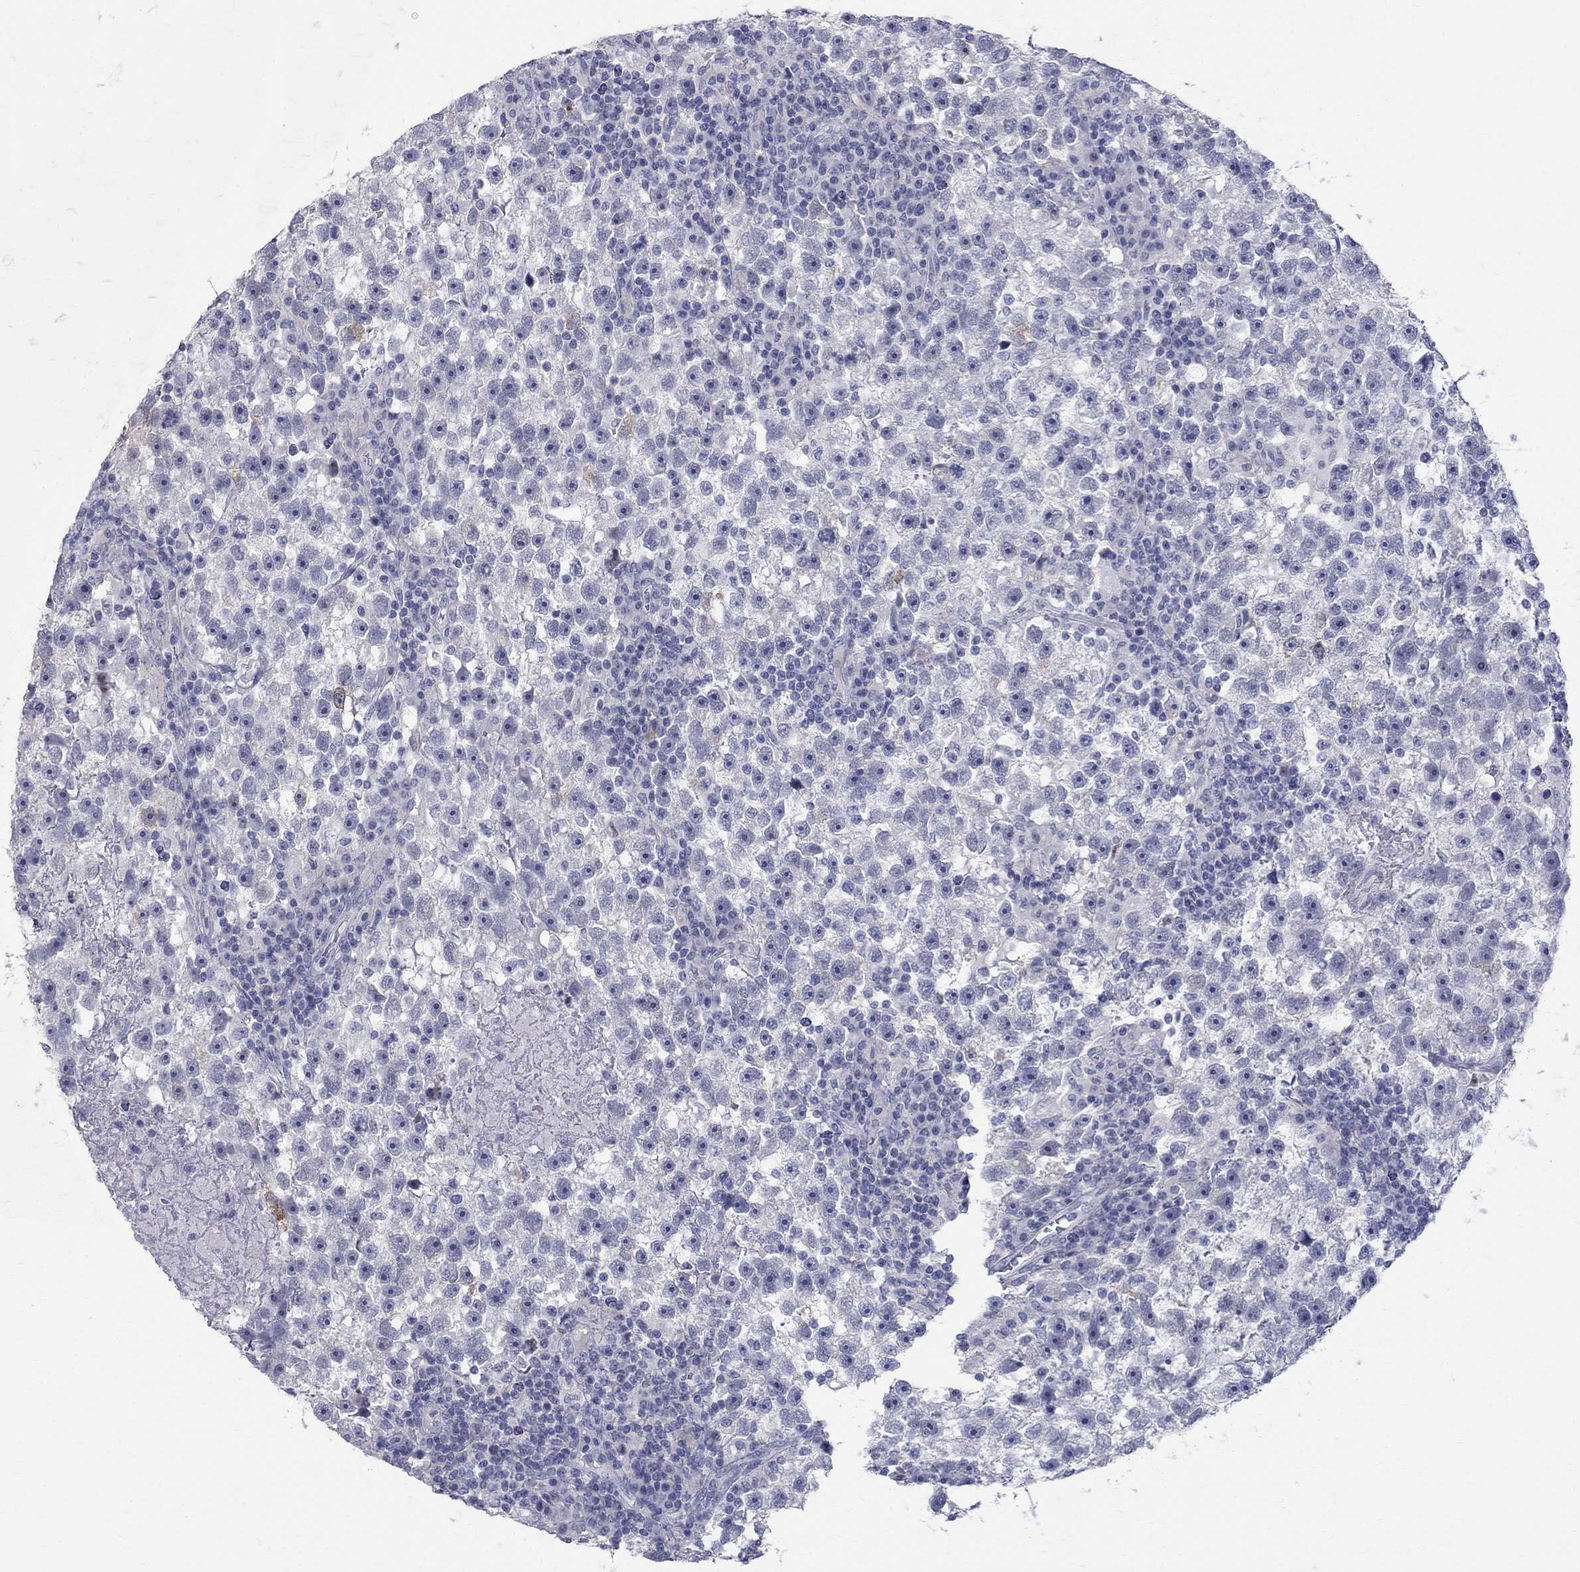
{"staining": {"intensity": "negative", "quantity": "none", "location": "none"}, "tissue": "testis cancer", "cell_type": "Tumor cells", "image_type": "cancer", "snomed": [{"axis": "morphology", "description": "Seminoma, NOS"}, {"axis": "topography", "description": "Testis"}], "caption": "This is an immunohistochemistry image of testis seminoma. There is no positivity in tumor cells.", "gene": "MAGEB6", "patient": {"sex": "male", "age": 47}}